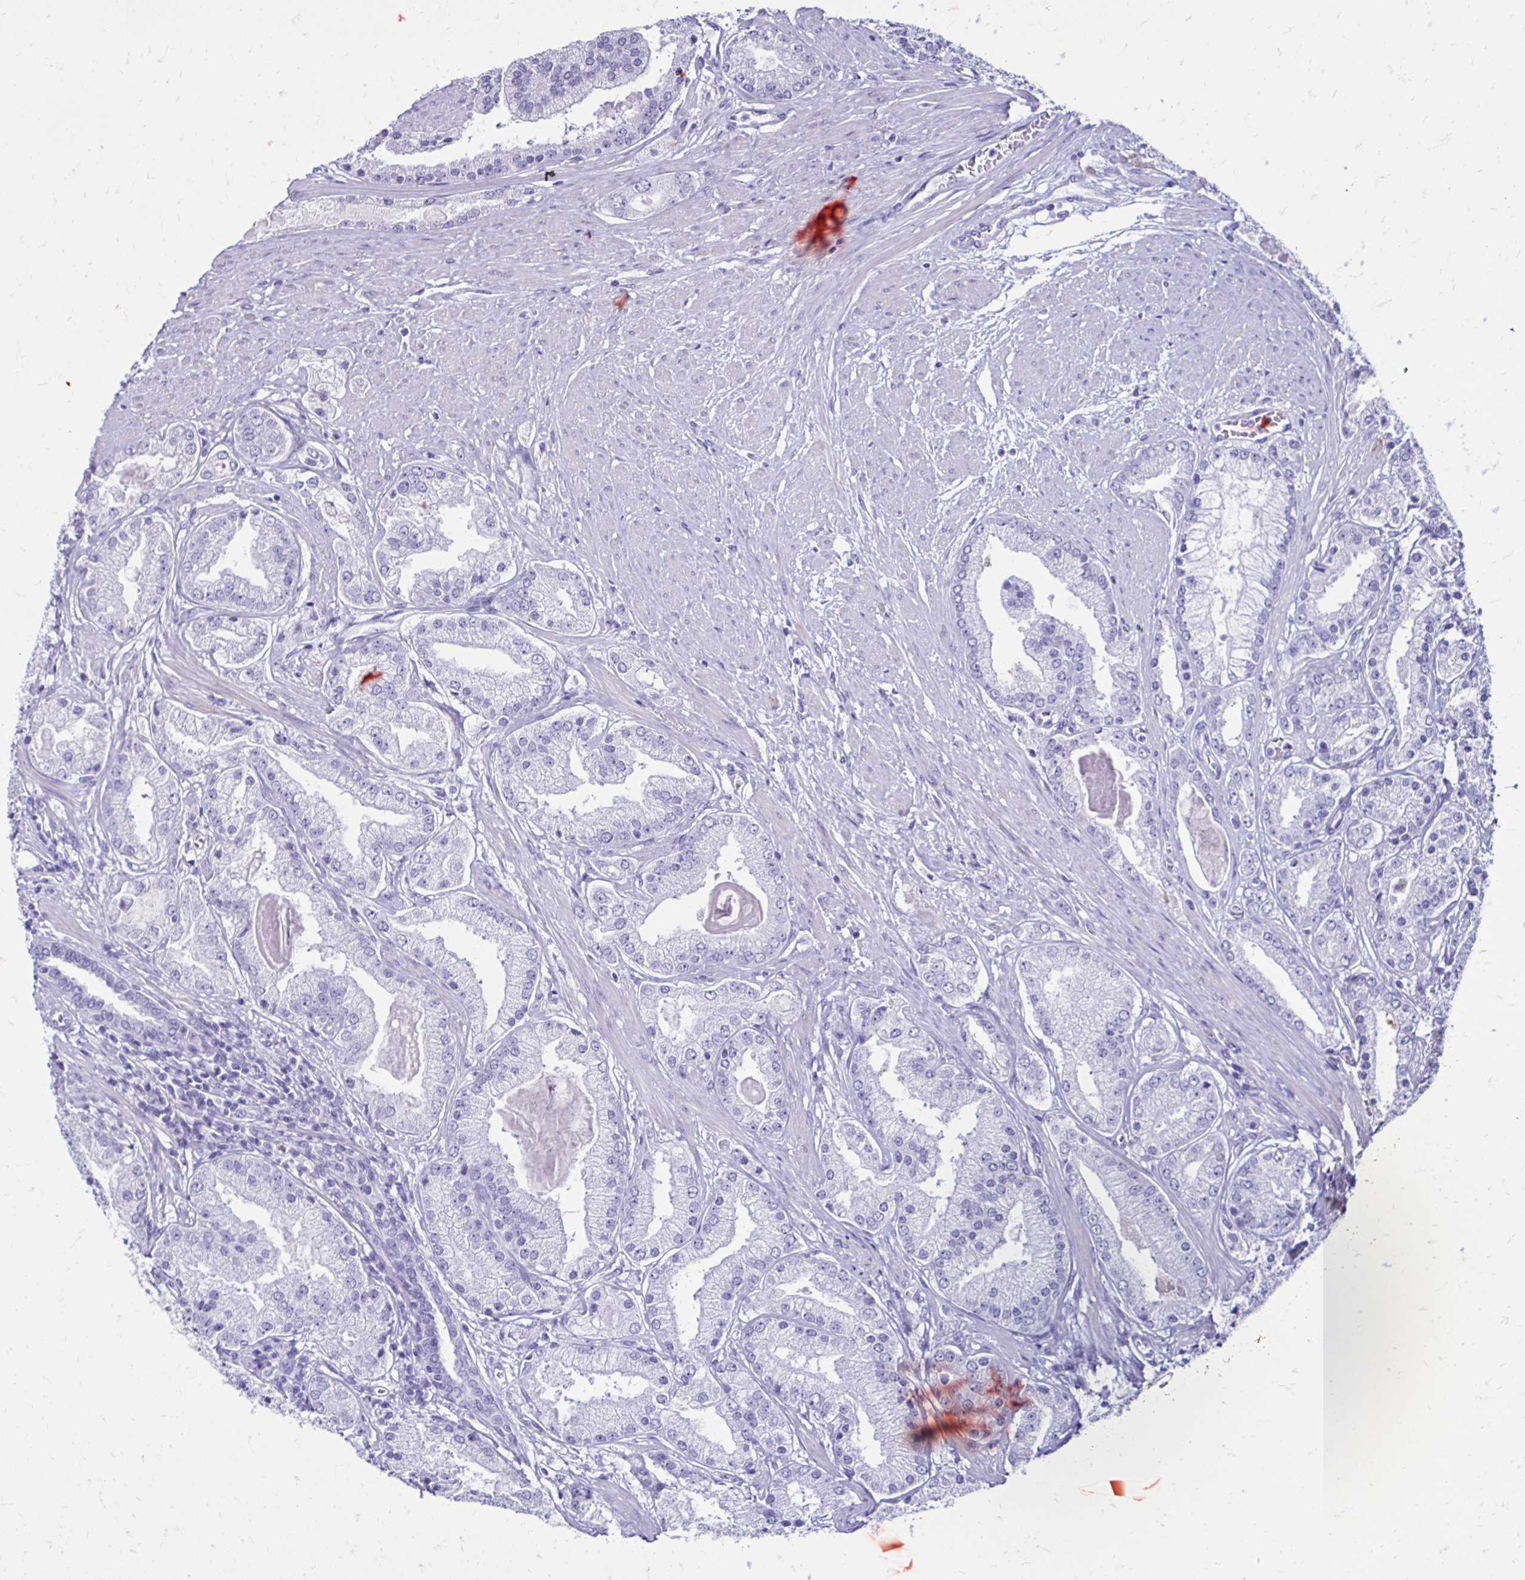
{"staining": {"intensity": "negative", "quantity": "none", "location": "none"}, "tissue": "prostate cancer", "cell_type": "Tumor cells", "image_type": "cancer", "snomed": [{"axis": "morphology", "description": "Adenocarcinoma, High grade"}, {"axis": "topography", "description": "Prostate"}], "caption": "An immunohistochemistry histopathology image of adenocarcinoma (high-grade) (prostate) is shown. There is no staining in tumor cells of adenocarcinoma (high-grade) (prostate).", "gene": "CST5", "patient": {"sex": "male", "age": 67}}